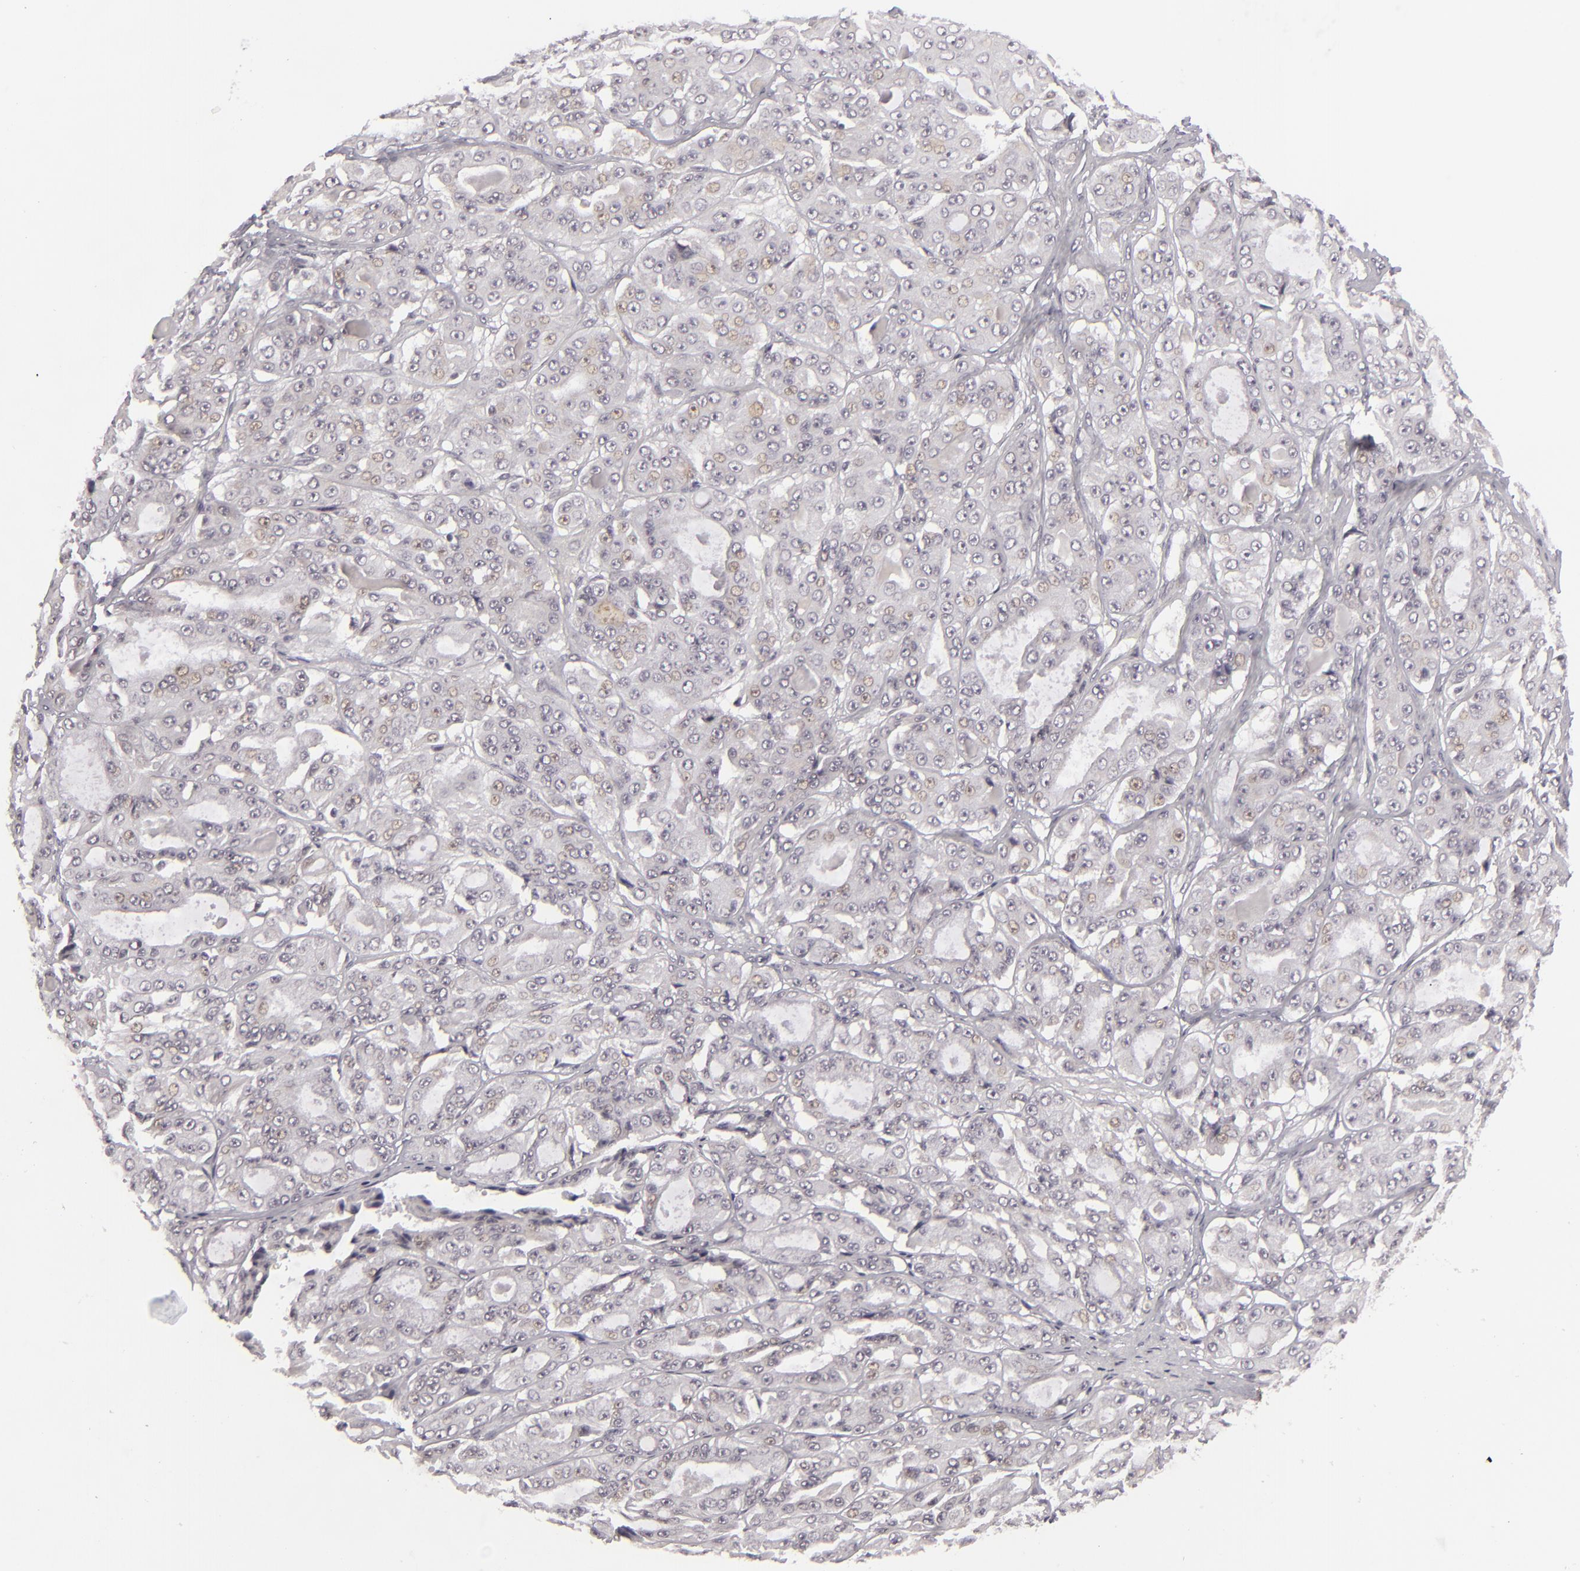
{"staining": {"intensity": "weak", "quantity": "<25%", "location": "nuclear"}, "tissue": "ovarian cancer", "cell_type": "Tumor cells", "image_type": "cancer", "snomed": [{"axis": "morphology", "description": "Carcinoma, endometroid"}, {"axis": "topography", "description": "Ovary"}], "caption": "An immunohistochemistry photomicrograph of endometroid carcinoma (ovarian) is shown. There is no staining in tumor cells of endometroid carcinoma (ovarian). (Brightfield microscopy of DAB IHC at high magnification).", "gene": "DLG3", "patient": {"sex": "female", "age": 61}}